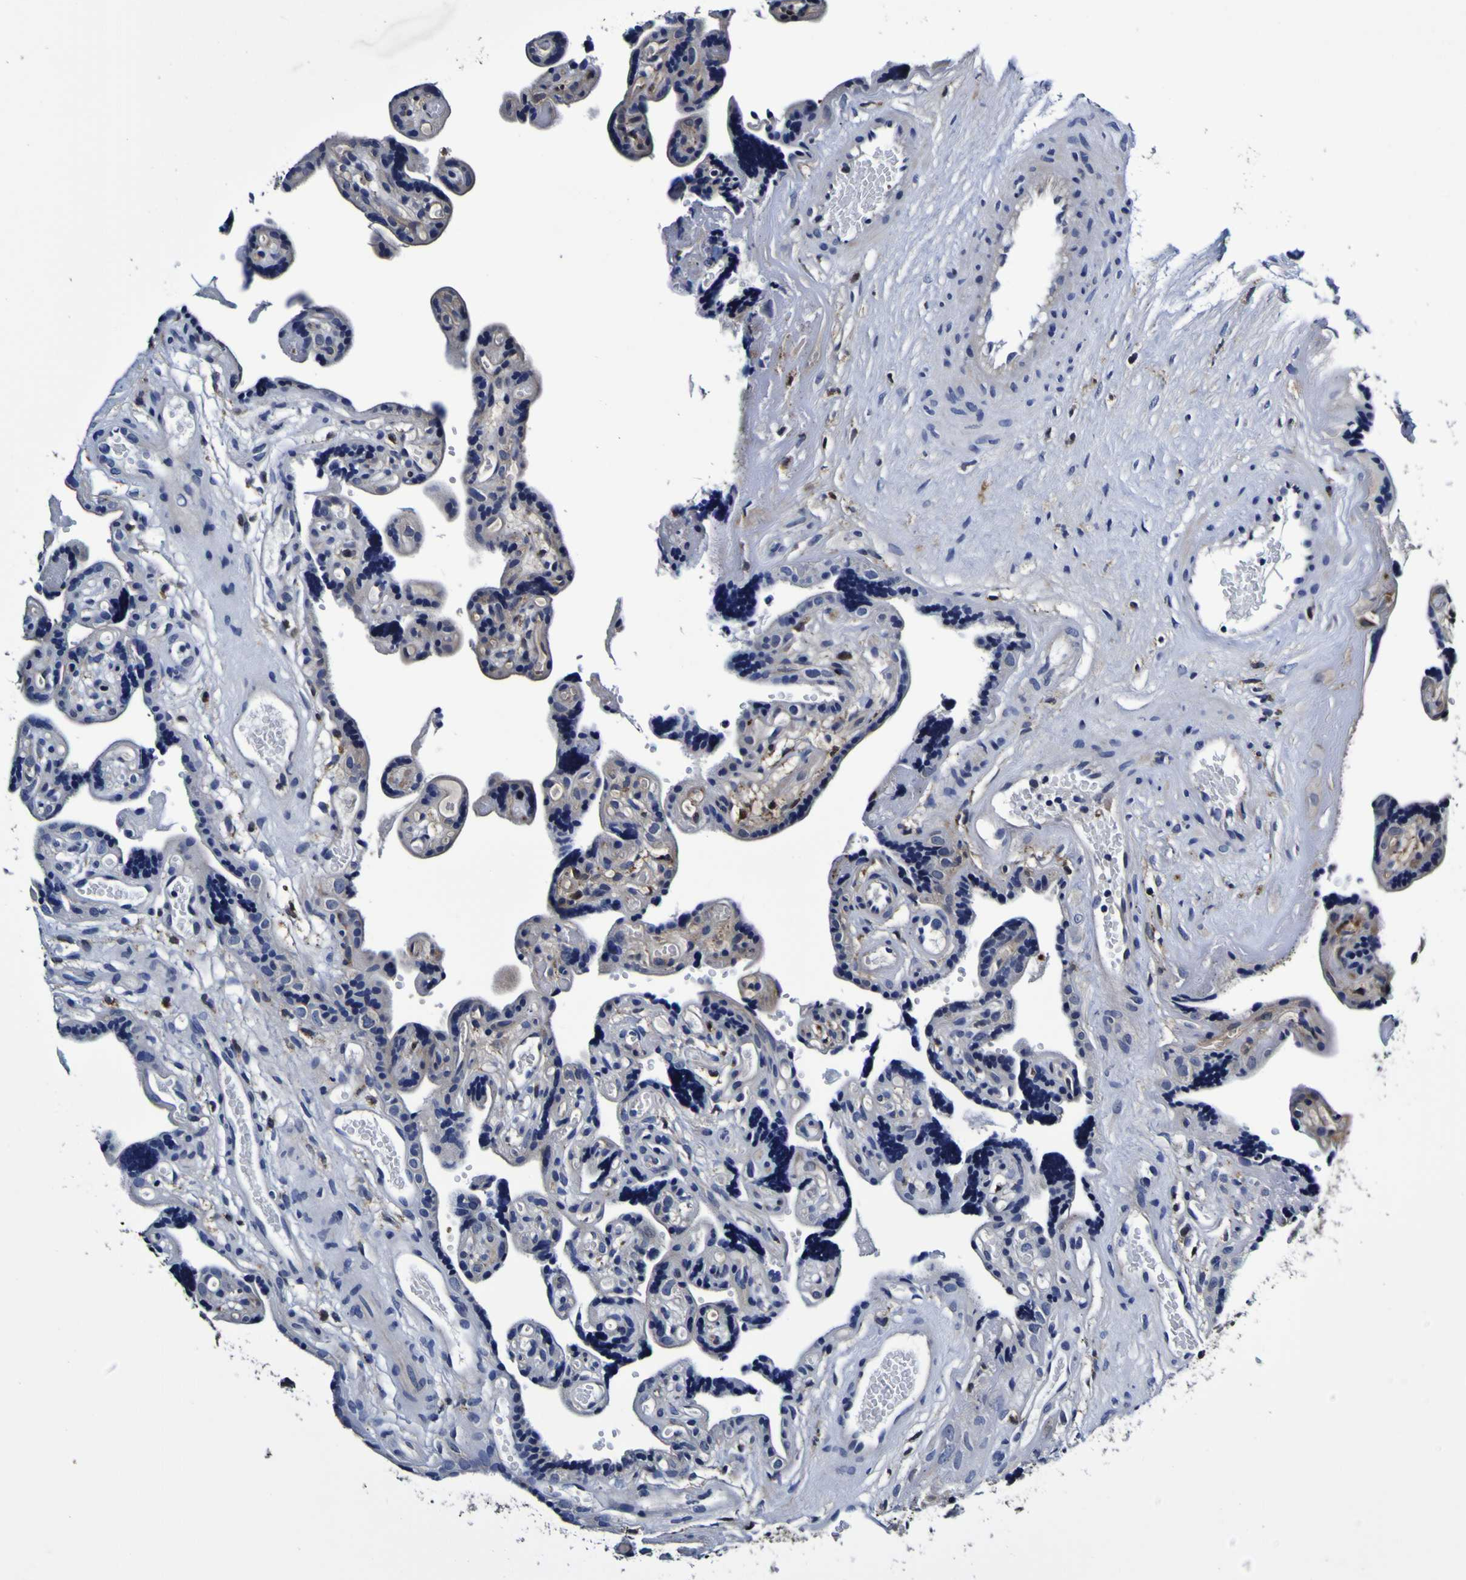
{"staining": {"intensity": "weak", "quantity": "<25%", "location": "cytoplasmic/membranous"}, "tissue": "placenta", "cell_type": "Trophoblastic cells", "image_type": "normal", "snomed": [{"axis": "morphology", "description": "Normal tissue, NOS"}, {"axis": "topography", "description": "Placenta"}], "caption": "Immunohistochemistry (IHC) micrograph of normal placenta stained for a protein (brown), which exhibits no positivity in trophoblastic cells.", "gene": "GPX1", "patient": {"sex": "female", "age": 30}}